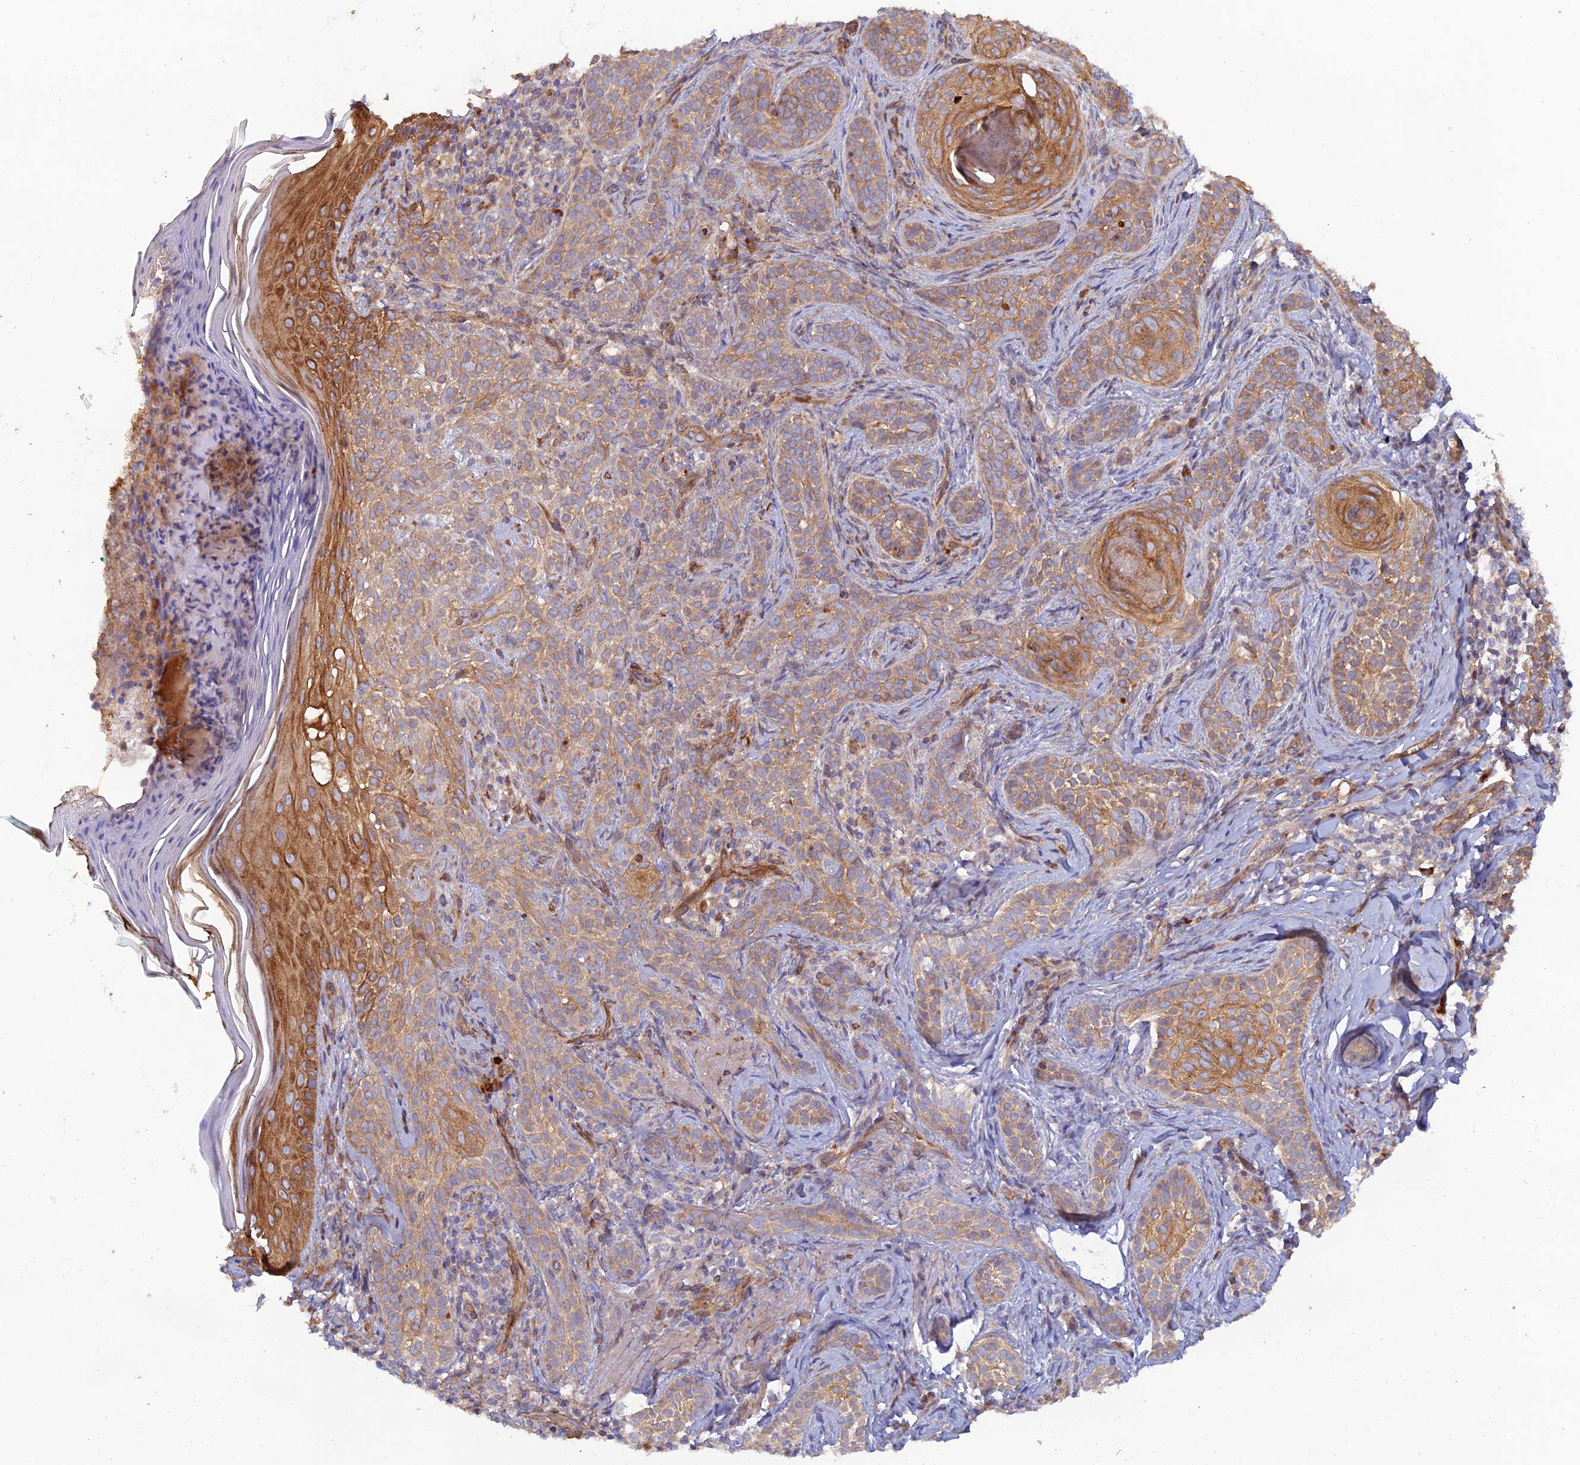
{"staining": {"intensity": "moderate", "quantity": ">75%", "location": "cytoplasmic/membranous"}, "tissue": "skin cancer", "cell_type": "Tumor cells", "image_type": "cancer", "snomed": [{"axis": "morphology", "description": "Basal cell carcinoma"}, {"axis": "topography", "description": "Skin"}], "caption": "The micrograph displays immunohistochemical staining of basal cell carcinoma (skin). There is moderate cytoplasmic/membranous staining is present in approximately >75% of tumor cells.", "gene": "GMCL1", "patient": {"sex": "male", "age": 71}}